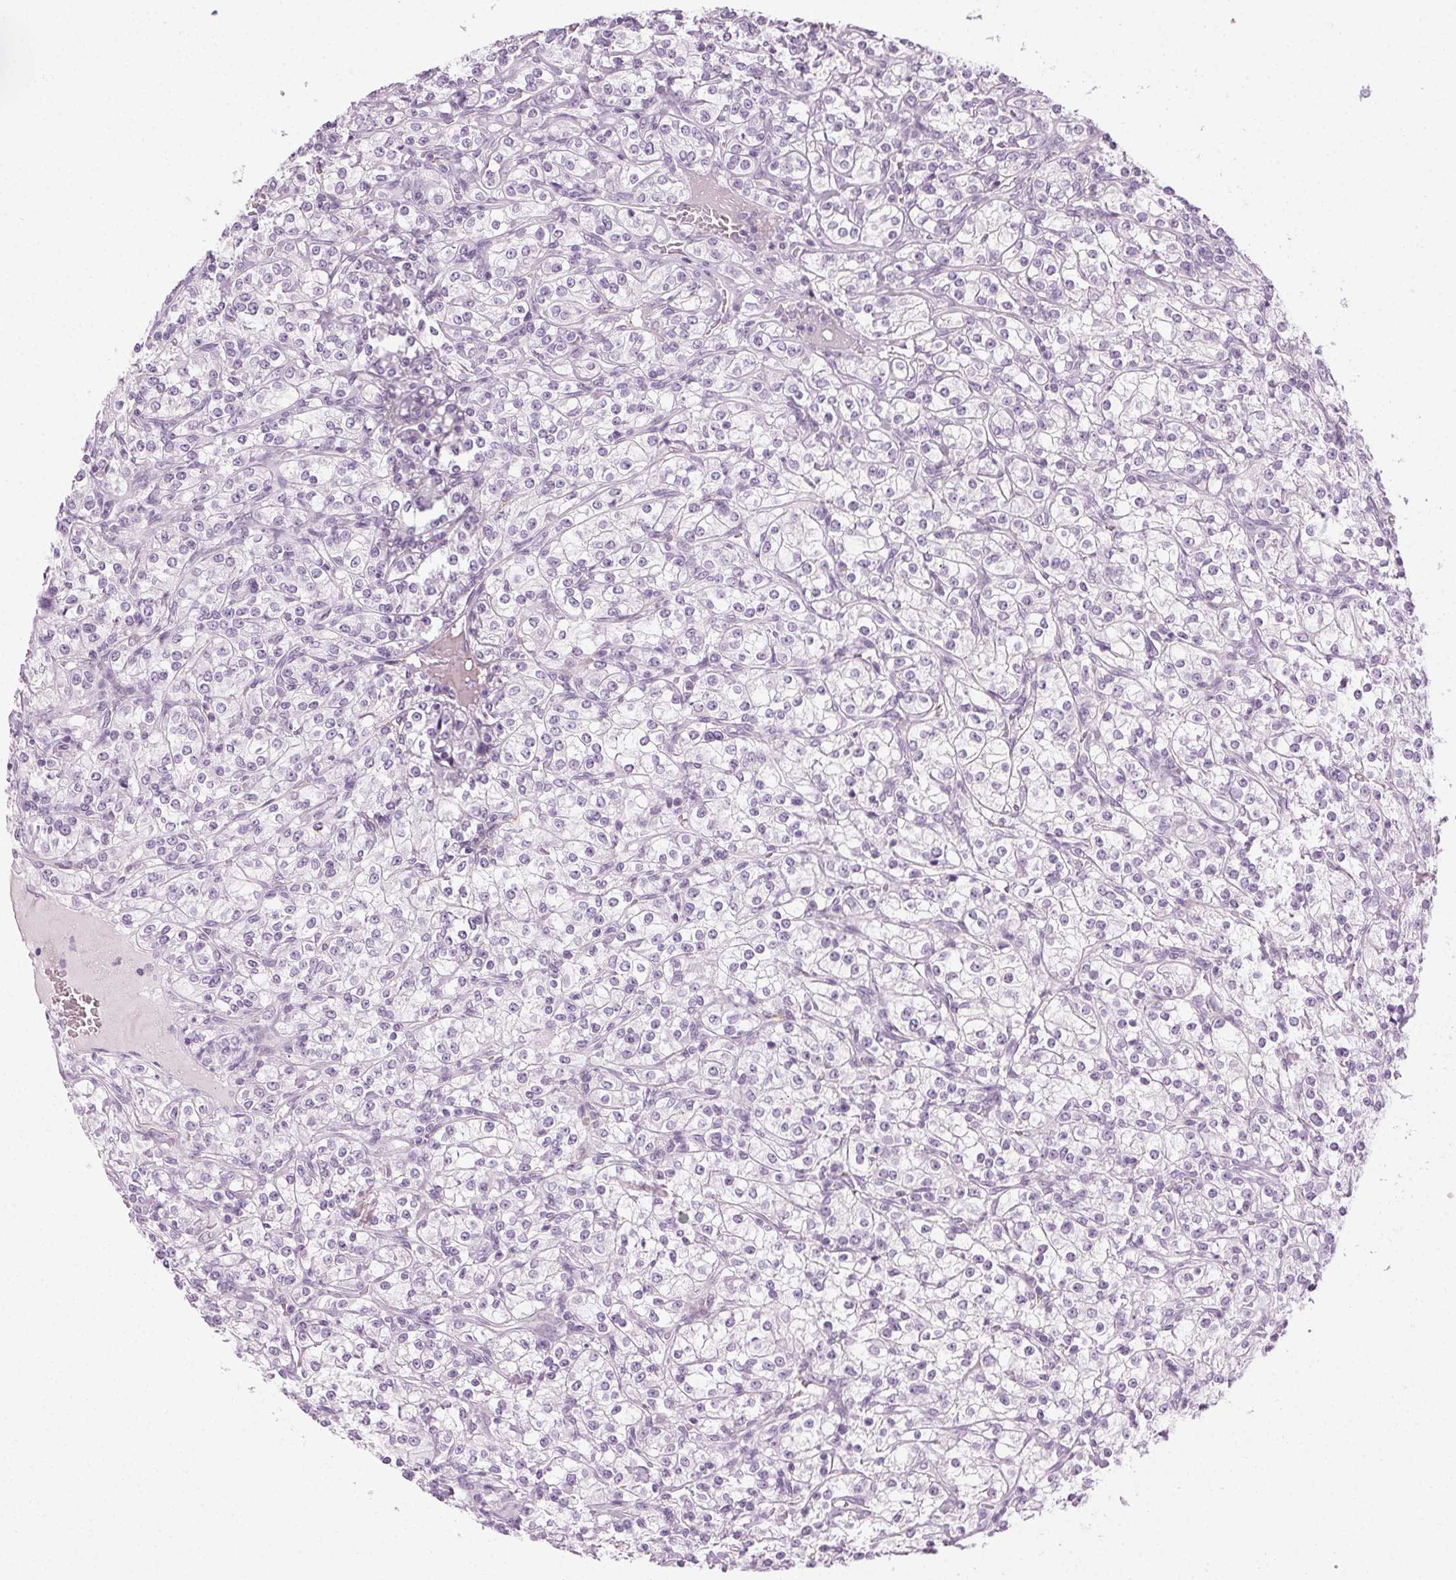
{"staining": {"intensity": "negative", "quantity": "none", "location": "none"}, "tissue": "renal cancer", "cell_type": "Tumor cells", "image_type": "cancer", "snomed": [{"axis": "morphology", "description": "Adenocarcinoma, NOS"}, {"axis": "topography", "description": "Kidney"}], "caption": "Immunohistochemistry (IHC) micrograph of renal cancer stained for a protein (brown), which displays no expression in tumor cells.", "gene": "AIF1L", "patient": {"sex": "male", "age": 77}}